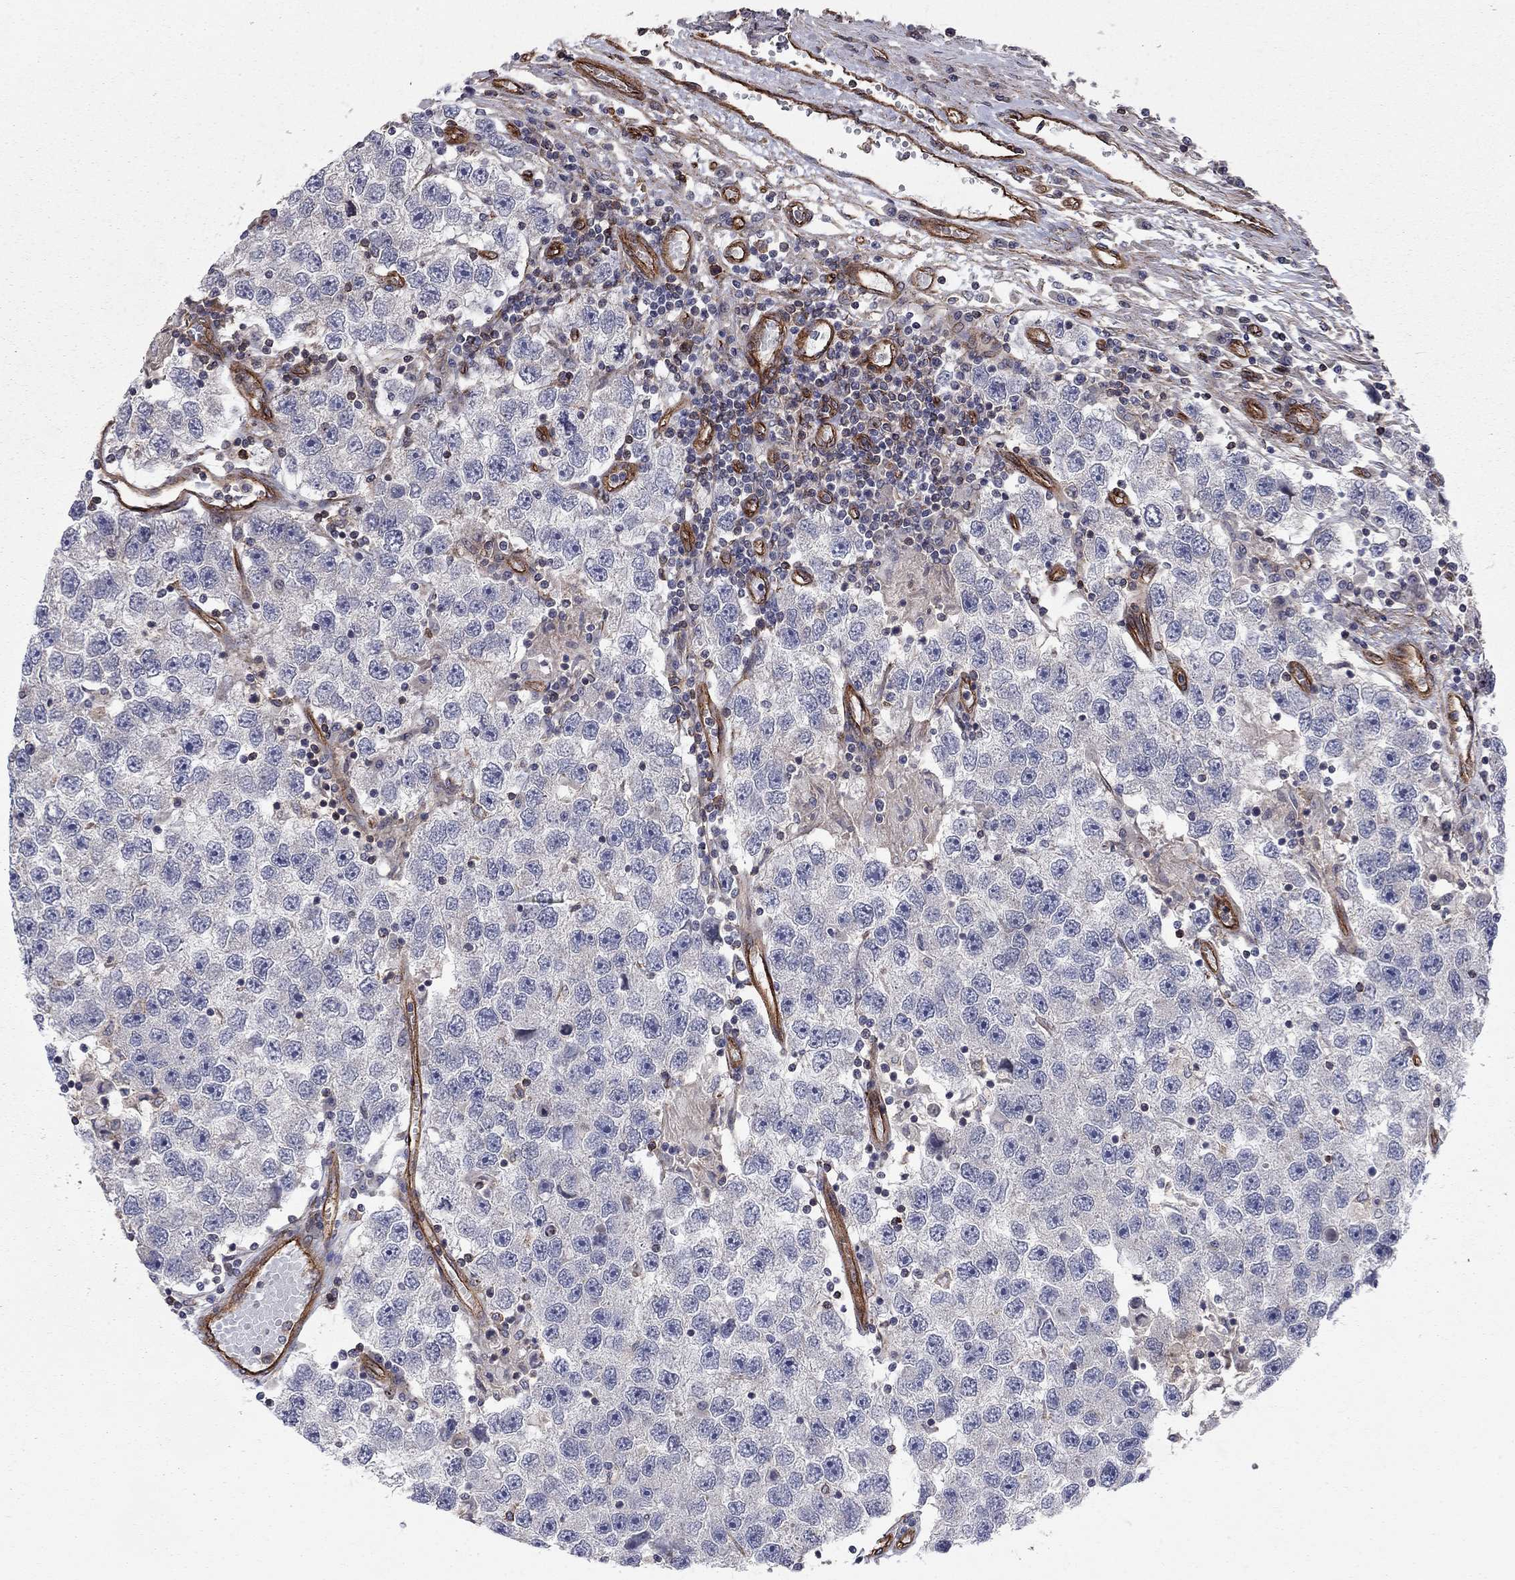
{"staining": {"intensity": "negative", "quantity": "none", "location": "none"}, "tissue": "testis cancer", "cell_type": "Tumor cells", "image_type": "cancer", "snomed": [{"axis": "morphology", "description": "Seminoma, NOS"}, {"axis": "topography", "description": "Testis"}], "caption": "There is no significant expression in tumor cells of testis cancer. The staining is performed using DAB (3,3'-diaminobenzidine) brown chromogen with nuclei counter-stained in using hematoxylin.", "gene": "RASEF", "patient": {"sex": "male", "age": 26}}